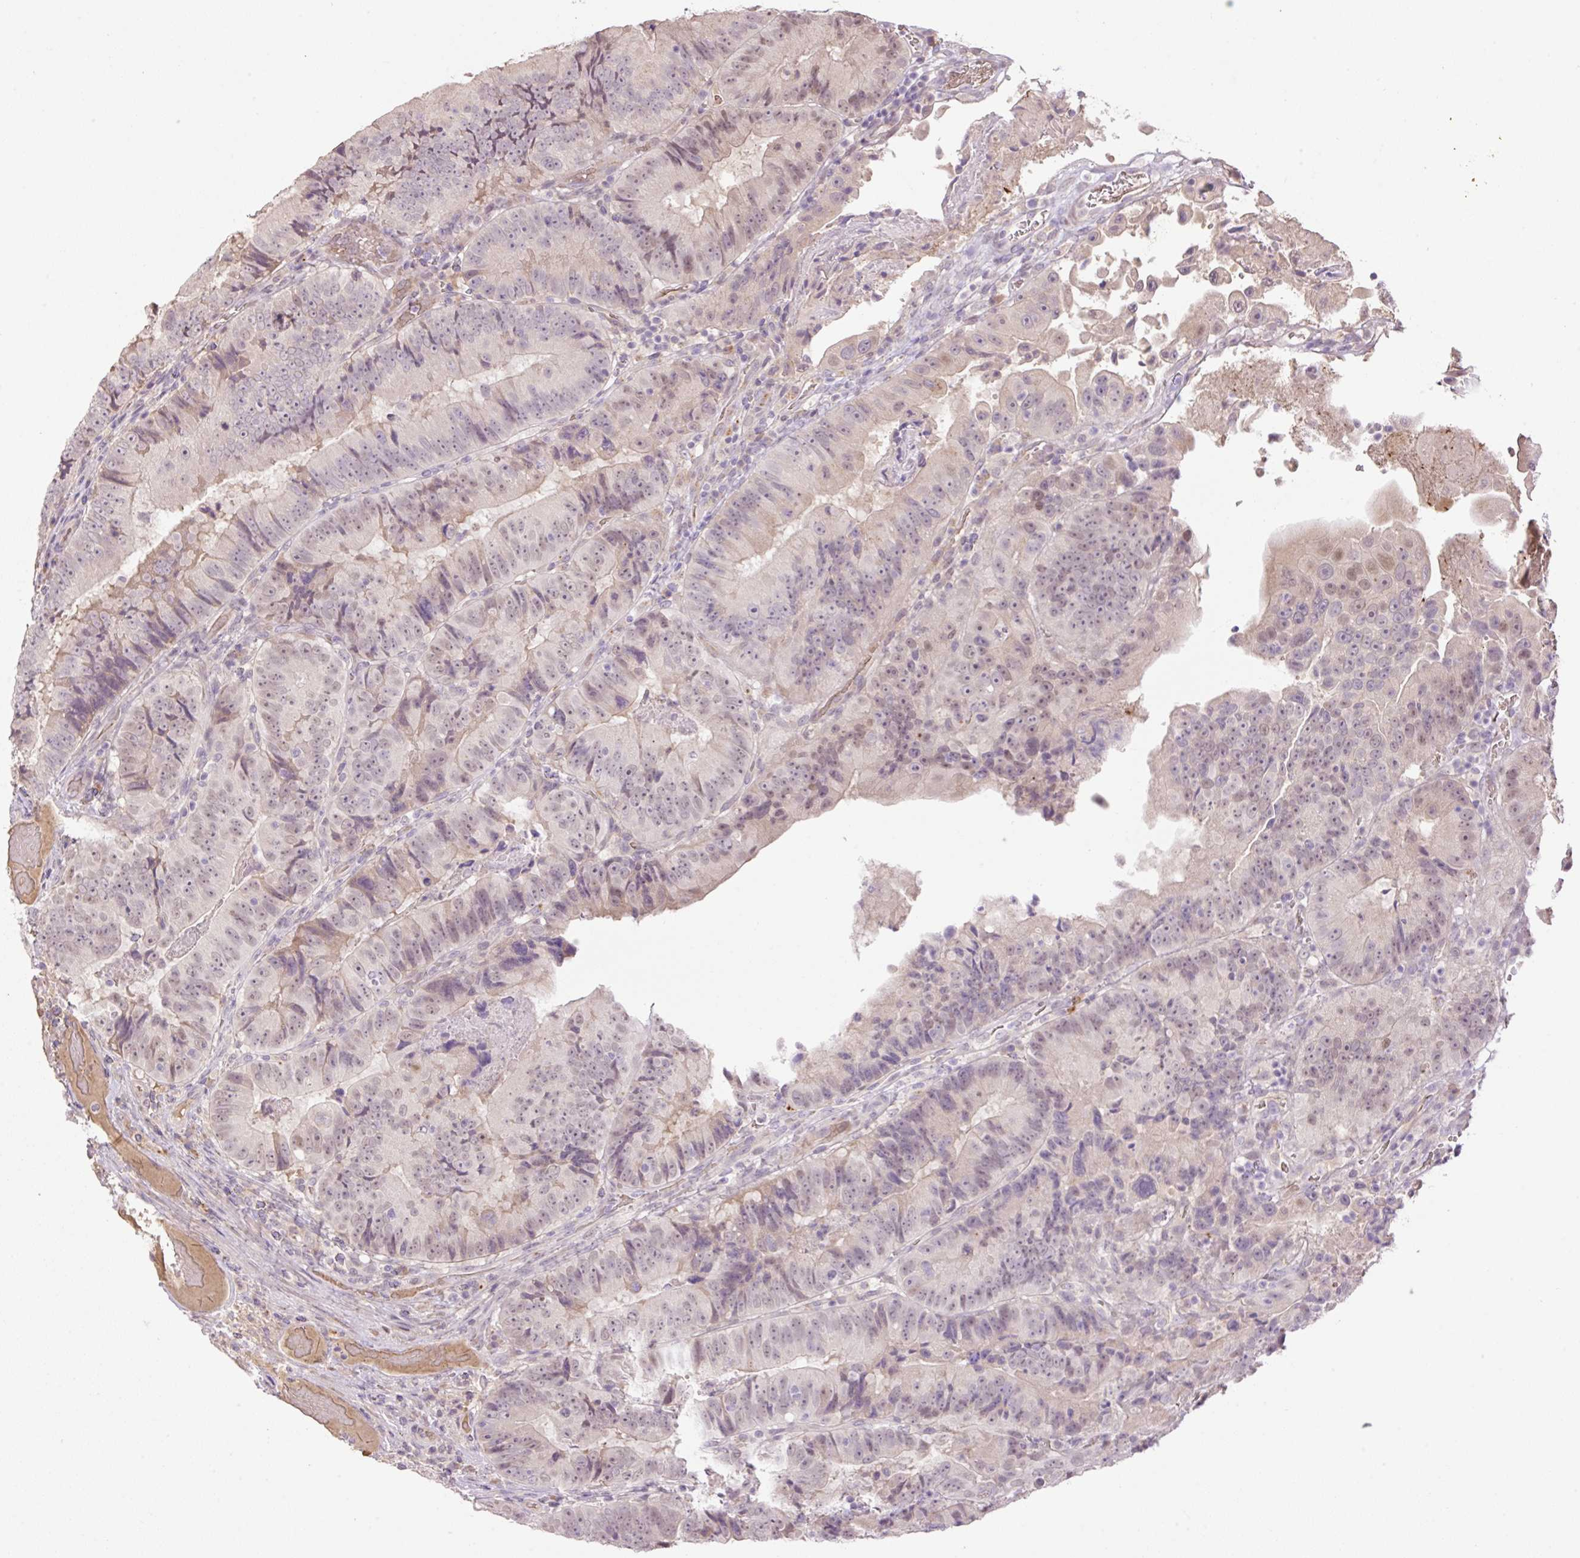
{"staining": {"intensity": "weak", "quantity": "<25%", "location": "cytoplasmic/membranous,nuclear"}, "tissue": "colorectal cancer", "cell_type": "Tumor cells", "image_type": "cancer", "snomed": [{"axis": "morphology", "description": "Adenocarcinoma, NOS"}, {"axis": "topography", "description": "Colon"}], "caption": "Tumor cells are negative for protein expression in human adenocarcinoma (colorectal). Brightfield microscopy of IHC stained with DAB (brown) and hematoxylin (blue), captured at high magnification.", "gene": "HABP4", "patient": {"sex": "female", "age": 86}}